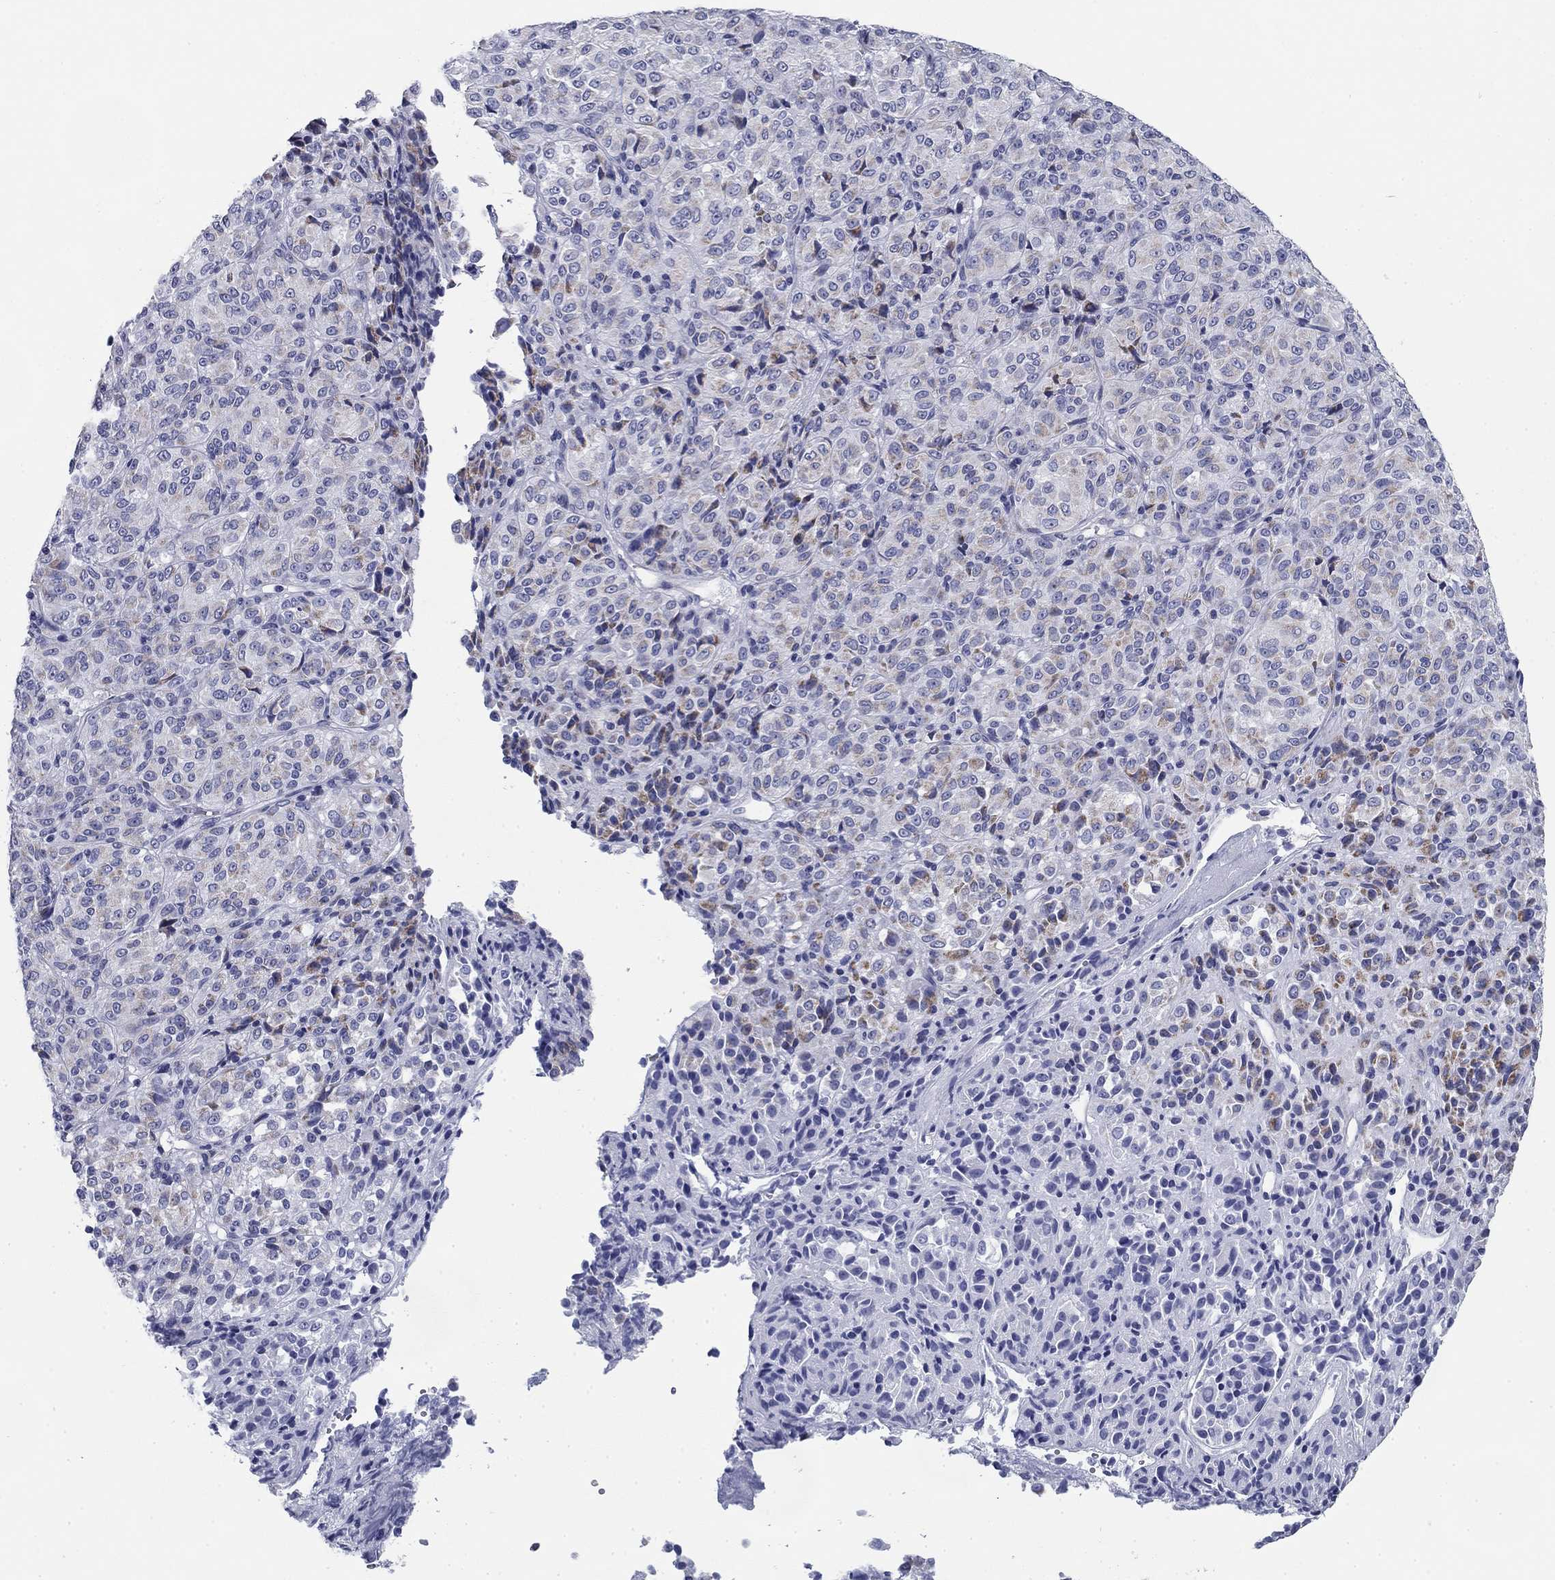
{"staining": {"intensity": "negative", "quantity": "none", "location": "none"}, "tissue": "melanoma", "cell_type": "Tumor cells", "image_type": "cancer", "snomed": [{"axis": "morphology", "description": "Malignant melanoma, Metastatic site"}, {"axis": "topography", "description": "Brain"}], "caption": "This is an IHC image of human malignant melanoma (metastatic site). There is no staining in tumor cells.", "gene": "ZP2", "patient": {"sex": "female", "age": 56}}